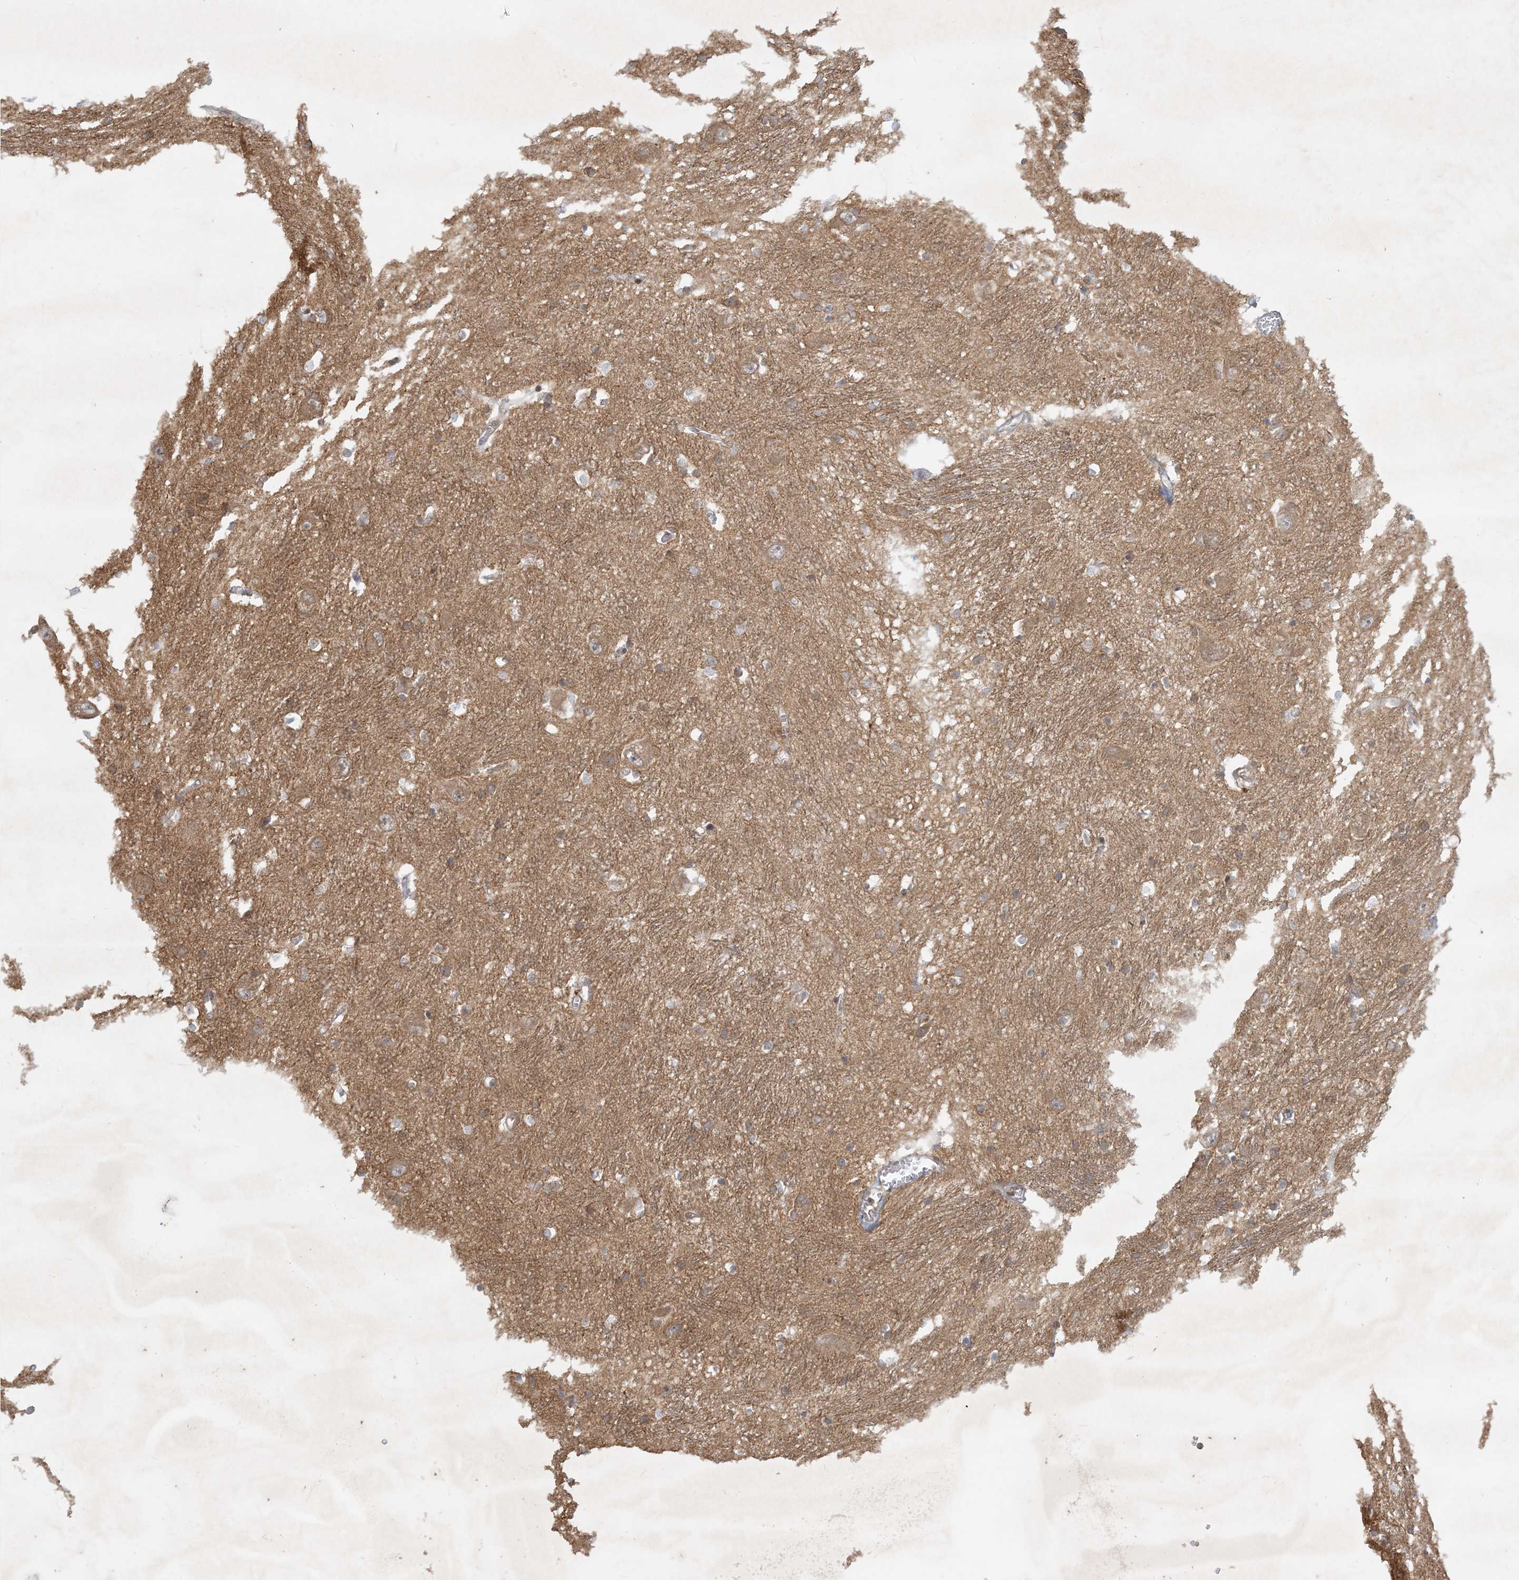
{"staining": {"intensity": "weak", "quantity": "<25%", "location": "cytoplasmic/membranous"}, "tissue": "caudate", "cell_type": "Glial cells", "image_type": "normal", "snomed": [{"axis": "morphology", "description": "Normal tissue, NOS"}, {"axis": "topography", "description": "Lateral ventricle wall"}], "caption": "An IHC micrograph of benign caudate is shown. There is no staining in glial cells of caudate. The staining is performed using DAB (3,3'-diaminobenzidine) brown chromogen with nuclei counter-stained in using hematoxylin.", "gene": "BCORL1", "patient": {"sex": "male", "age": 37}}